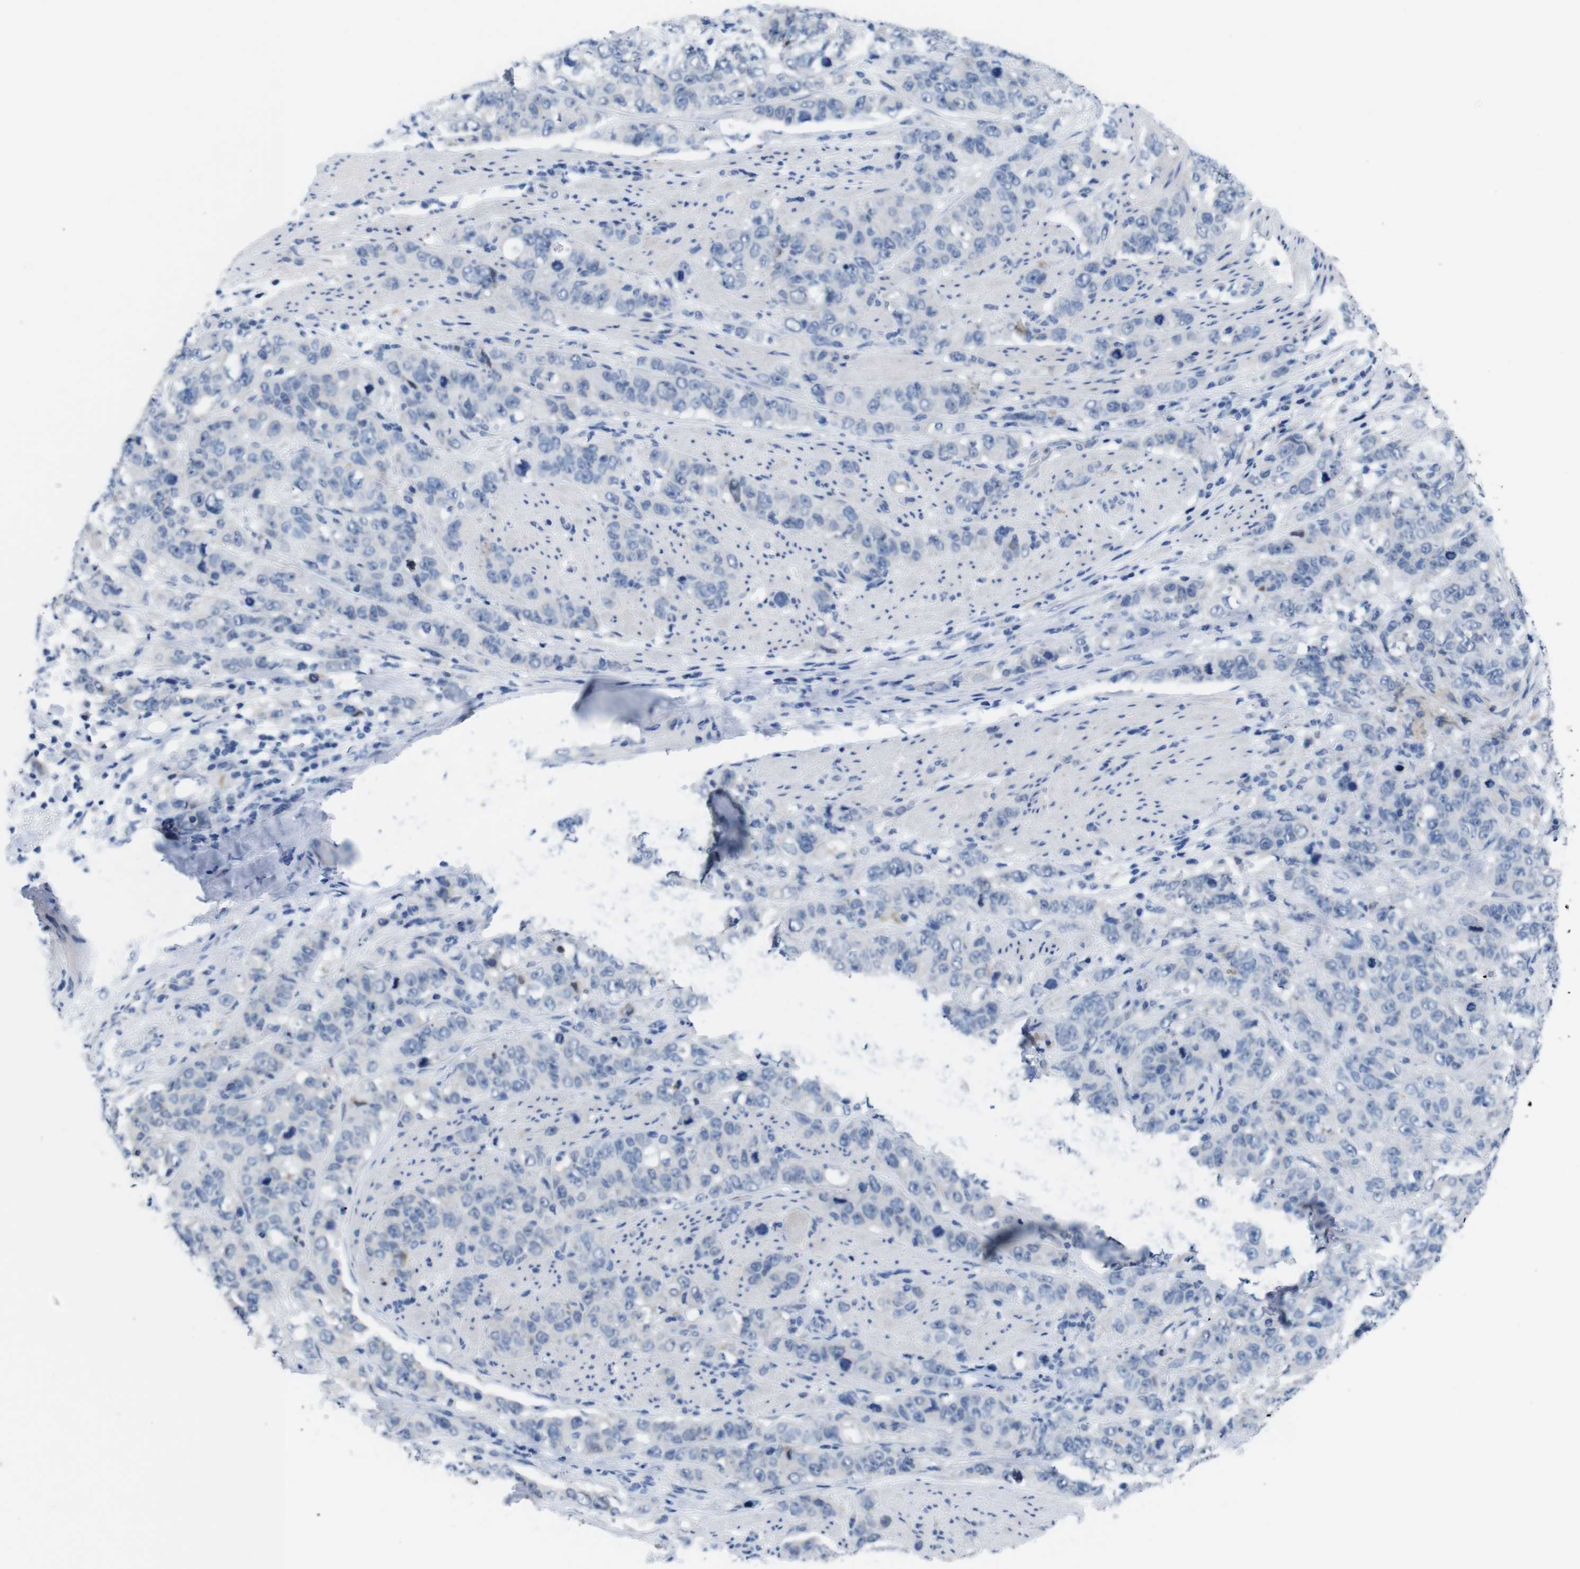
{"staining": {"intensity": "negative", "quantity": "none", "location": "none"}, "tissue": "stomach cancer", "cell_type": "Tumor cells", "image_type": "cancer", "snomed": [{"axis": "morphology", "description": "Adenocarcinoma, NOS"}, {"axis": "topography", "description": "Stomach"}], "caption": "Human stomach cancer stained for a protein using immunohistochemistry shows no staining in tumor cells.", "gene": "C1RL", "patient": {"sex": "male", "age": 48}}